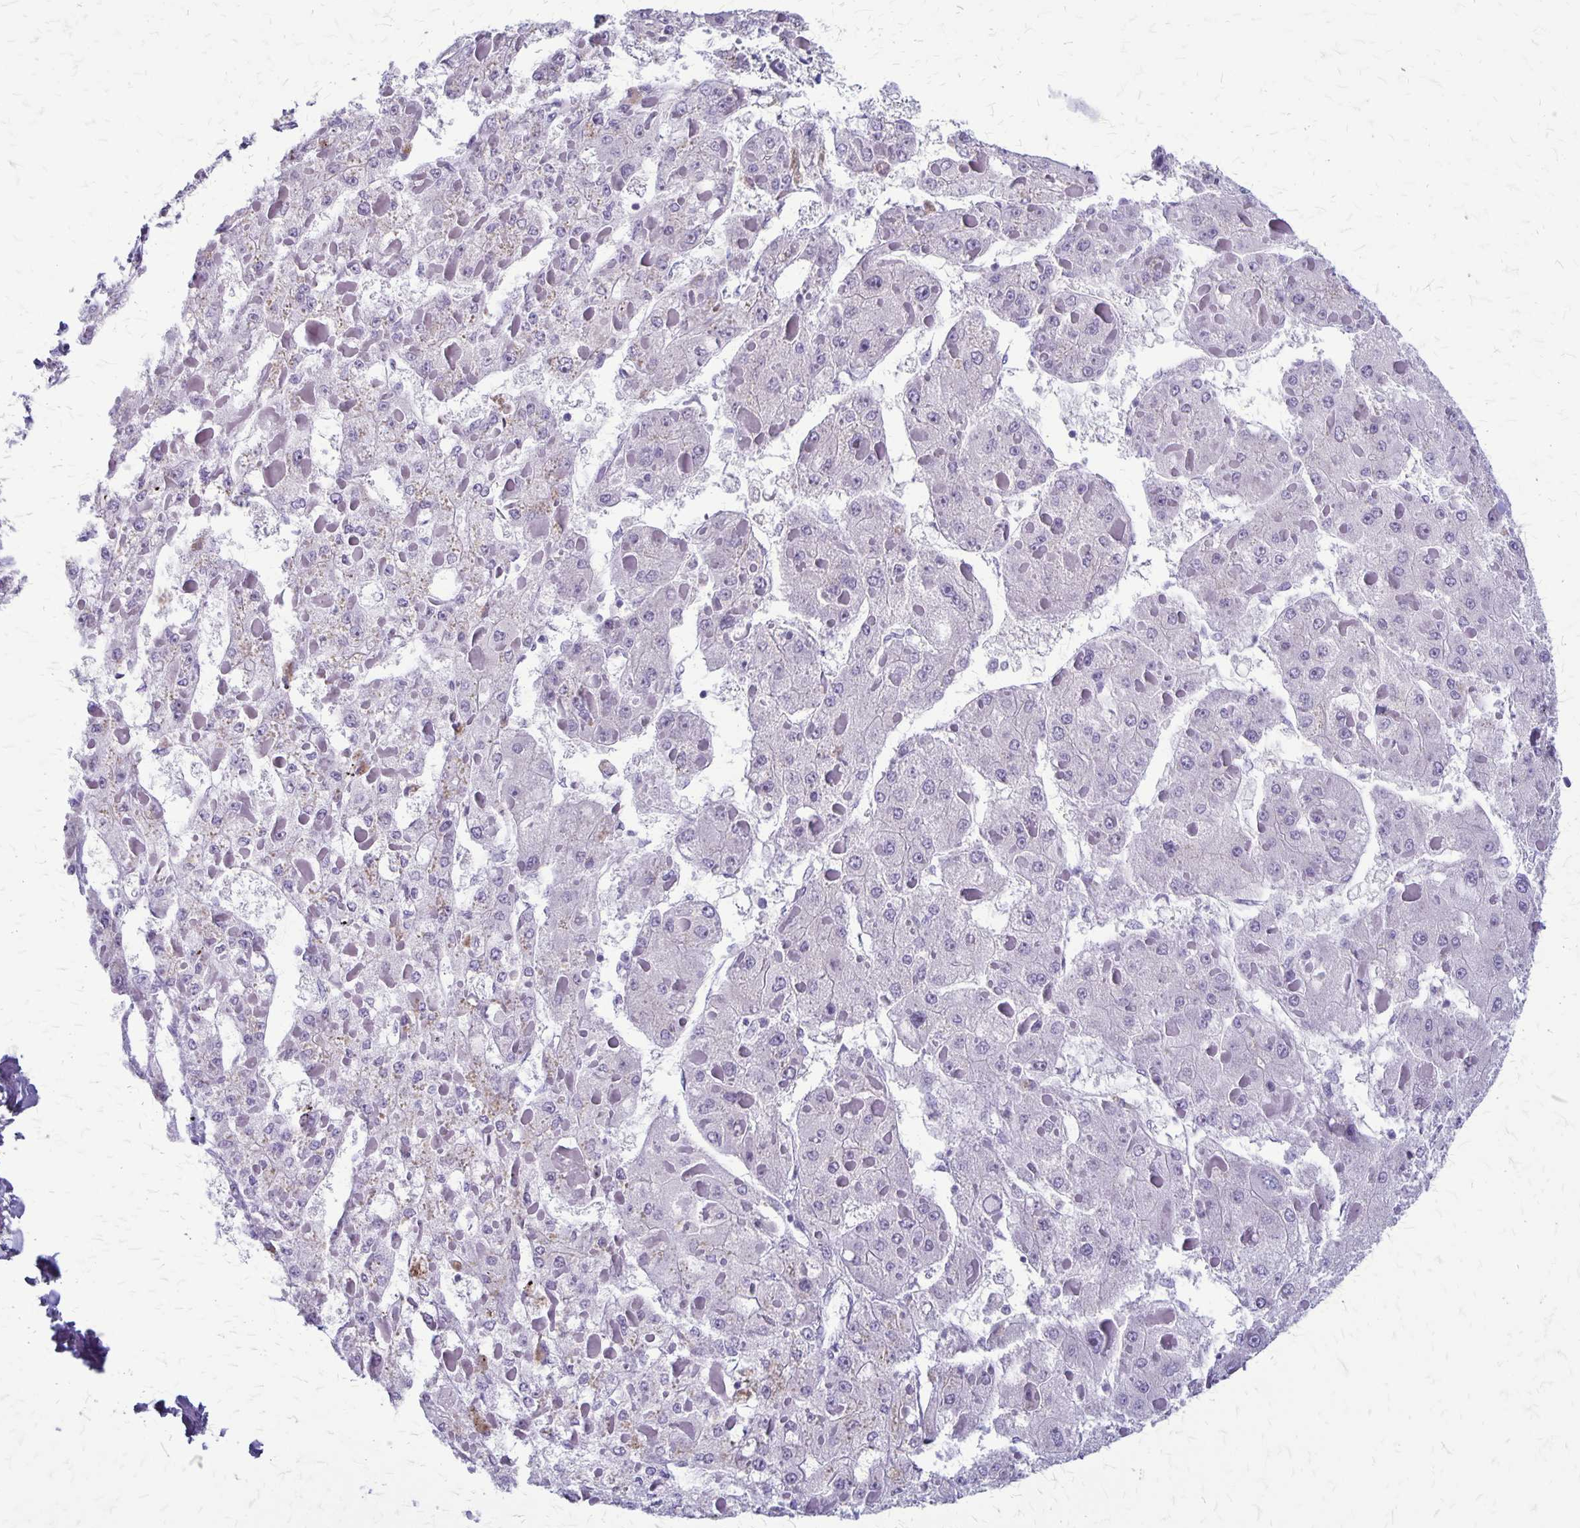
{"staining": {"intensity": "negative", "quantity": "none", "location": "none"}, "tissue": "liver cancer", "cell_type": "Tumor cells", "image_type": "cancer", "snomed": [{"axis": "morphology", "description": "Carcinoma, Hepatocellular, NOS"}, {"axis": "topography", "description": "Liver"}], "caption": "IHC image of human liver hepatocellular carcinoma stained for a protein (brown), which reveals no expression in tumor cells. (Brightfield microscopy of DAB (3,3'-diaminobenzidine) IHC at high magnification).", "gene": "PLXNB3", "patient": {"sex": "female", "age": 73}}